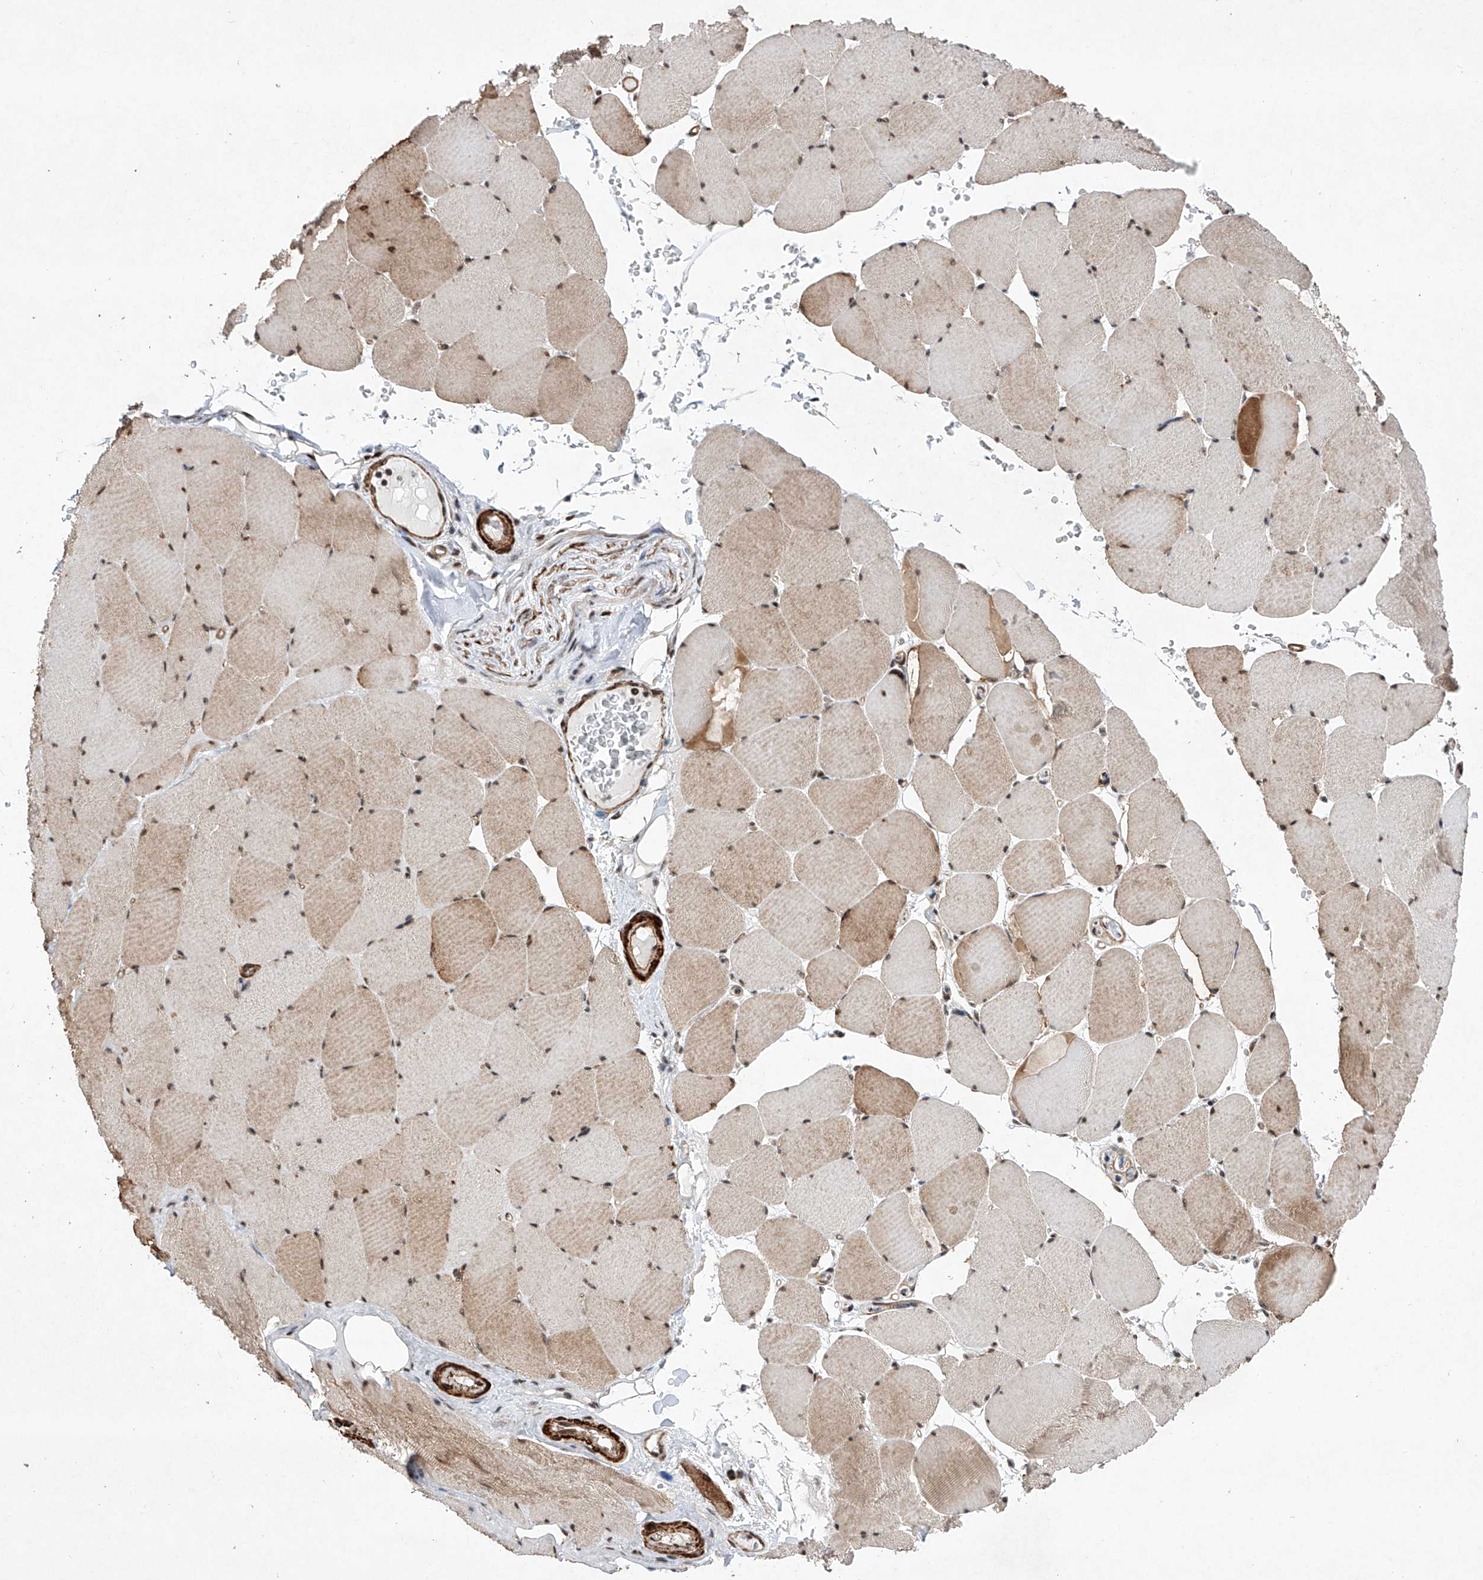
{"staining": {"intensity": "moderate", "quantity": "25%-75%", "location": "cytoplasmic/membranous,nuclear"}, "tissue": "skeletal muscle", "cell_type": "Myocytes", "image_type": "normal", "snomed": [{"axis": "morphology", "description": "Normal tissue, NOS"}, {"axis": "topography", "description": "Skeletal muscle"}, {"axis": "topography", "description": "Head-Neck"}], "caption": "Immunohistochemistry (IHC) histopathology image of normal skeletal muscle: human skeletal muscle stained using immunohistochemistry (IHC) reveals medium levels of moderate protein expression localized specifically in the cytoplasmic/membranous,nuclear of myocytes, appearing as a cytoplasmic/membranous,nuclear brown color.", "gene": "NFATC4", "patient": {"sex": "male", "age": 66}}